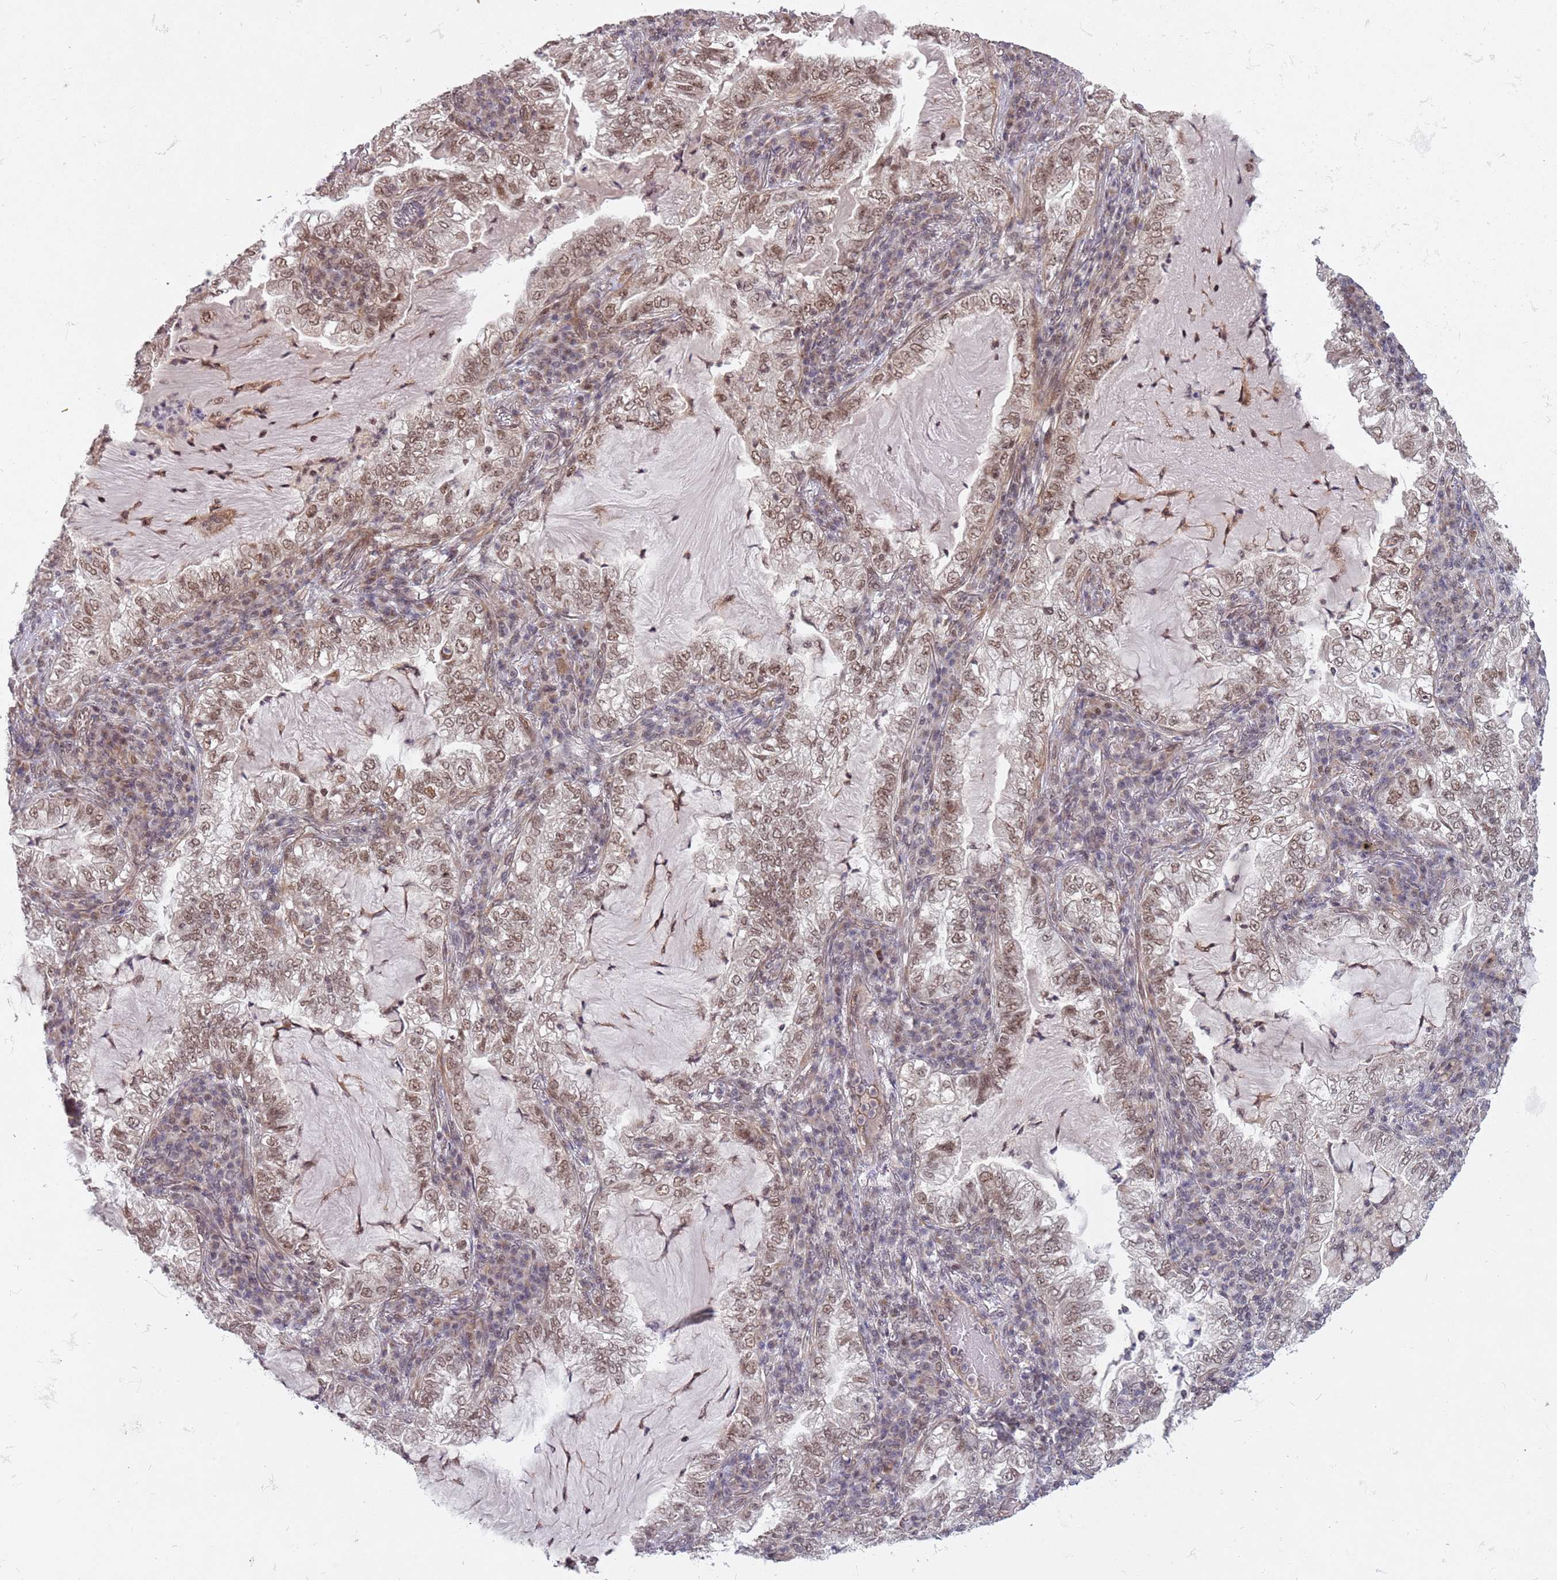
{"staining": {"intensity": "moderate", "quantity": ">75%", "location": "nuclear"}, "tissue": "lung cancer", "cell_type": "Tumor cells", "image_type": "cancer", "snomed": [{"axis": "morphology", "description": "Adenocarcinoma, NOS"}, {"axis": "topography", "description": "Lung"}], "caption": "Moderate nuclear expression is present in about >75% of tumor cells in lung adenocarcinoma.", "gene": "SUDS3", "patient": {"sex": "female", "age": 73}}